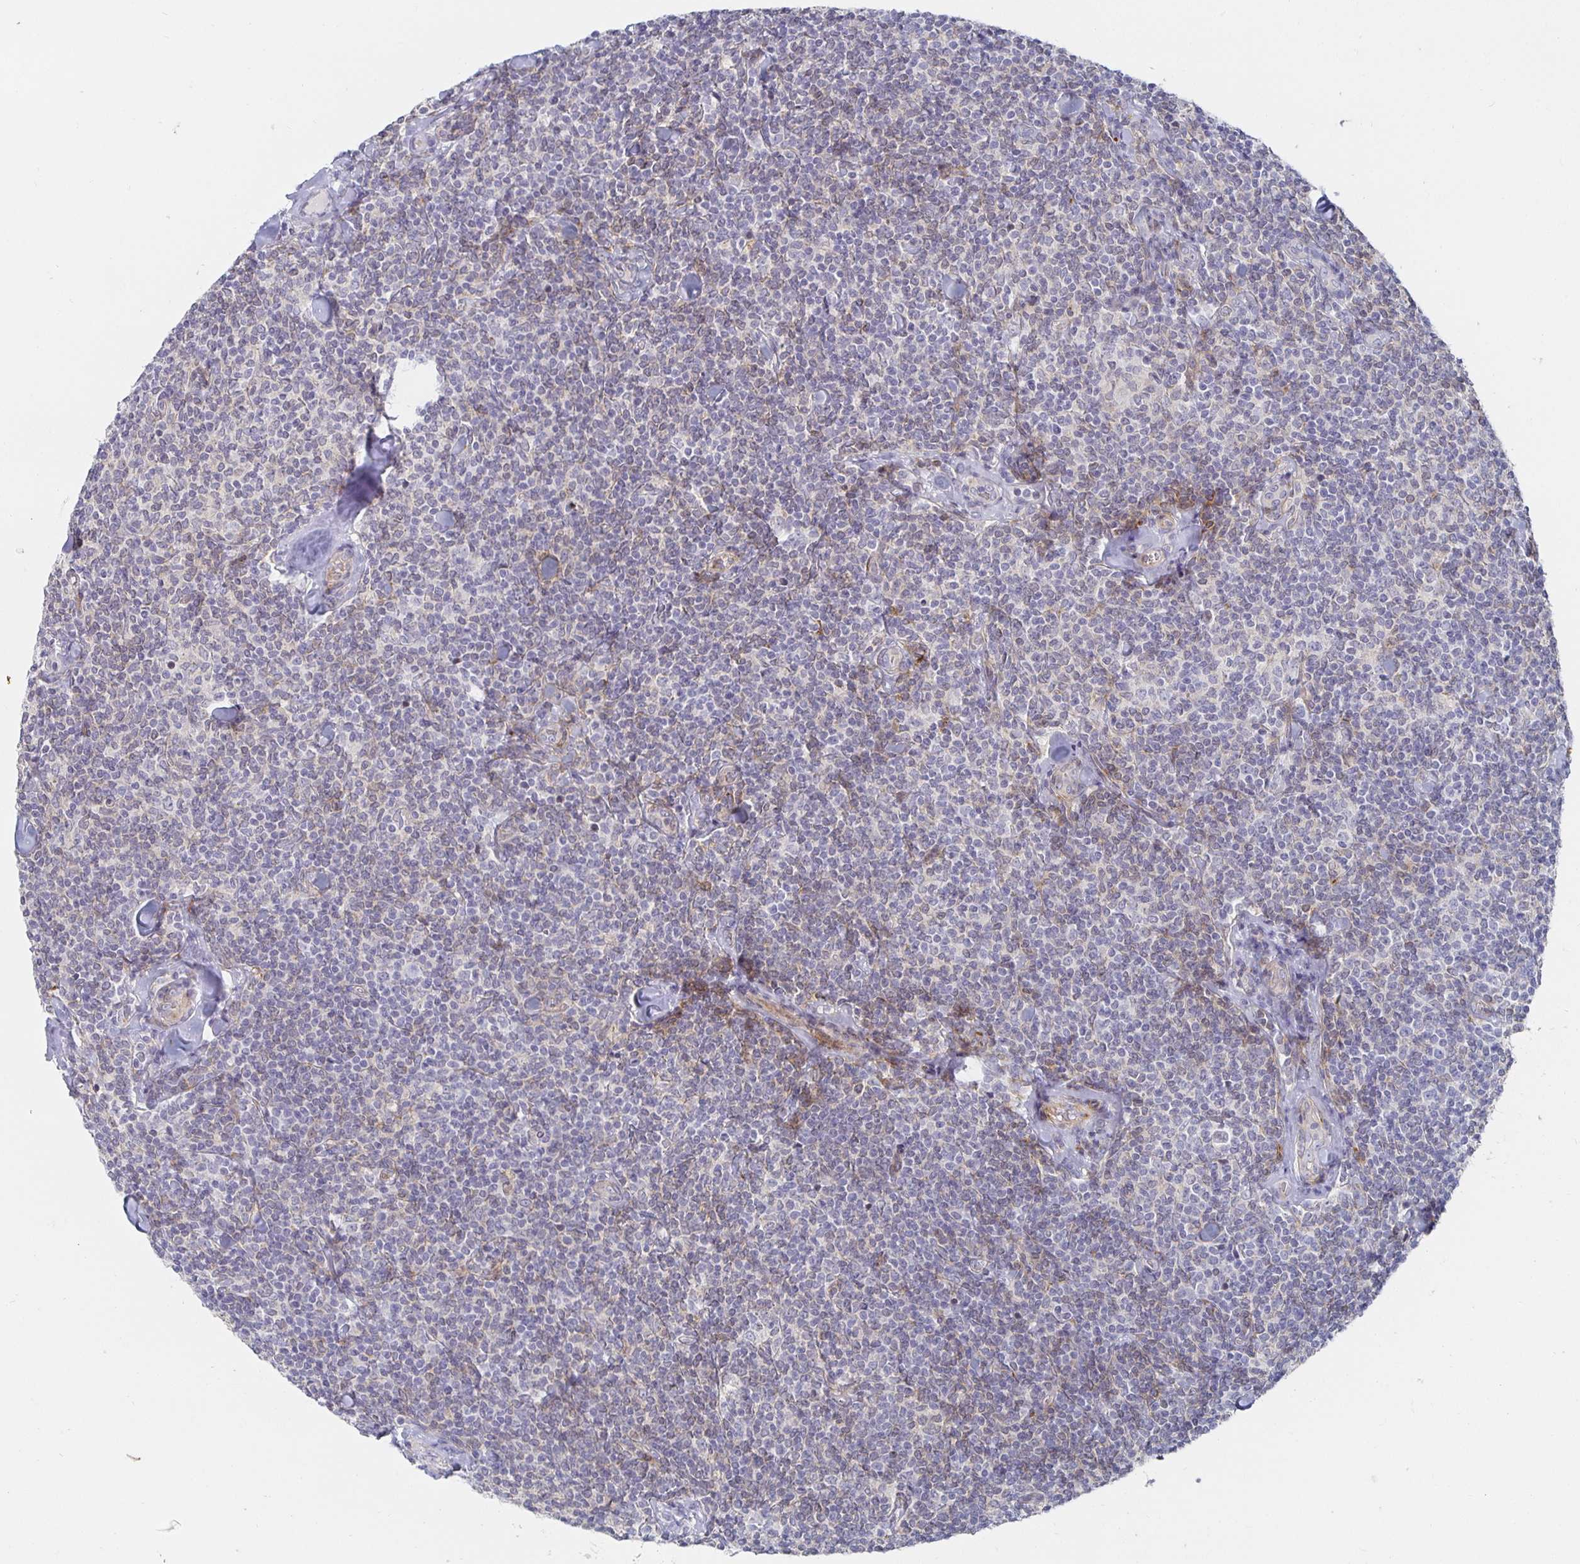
{"staining": {"intensity": "negative", "quantity": "none", "location": "none"}, "tissue": "lymphoma", "cell_type": "Tumor cells", "image_type": "cancer", "snomed": [{"axis": "morphology", "description": "Malignant lymphoma, non-Hodgkin's type, Low grade"}, {"axis": "topography", "description": "Lymph node"}], "caption": "Immunohistochemistry of human malignant lymphoma, non-Hodgkin's type (low-grade) exhibits no positivity in tumor cells.", "gene": "S100G", "patient": {"sex": "female", "age": 56}}